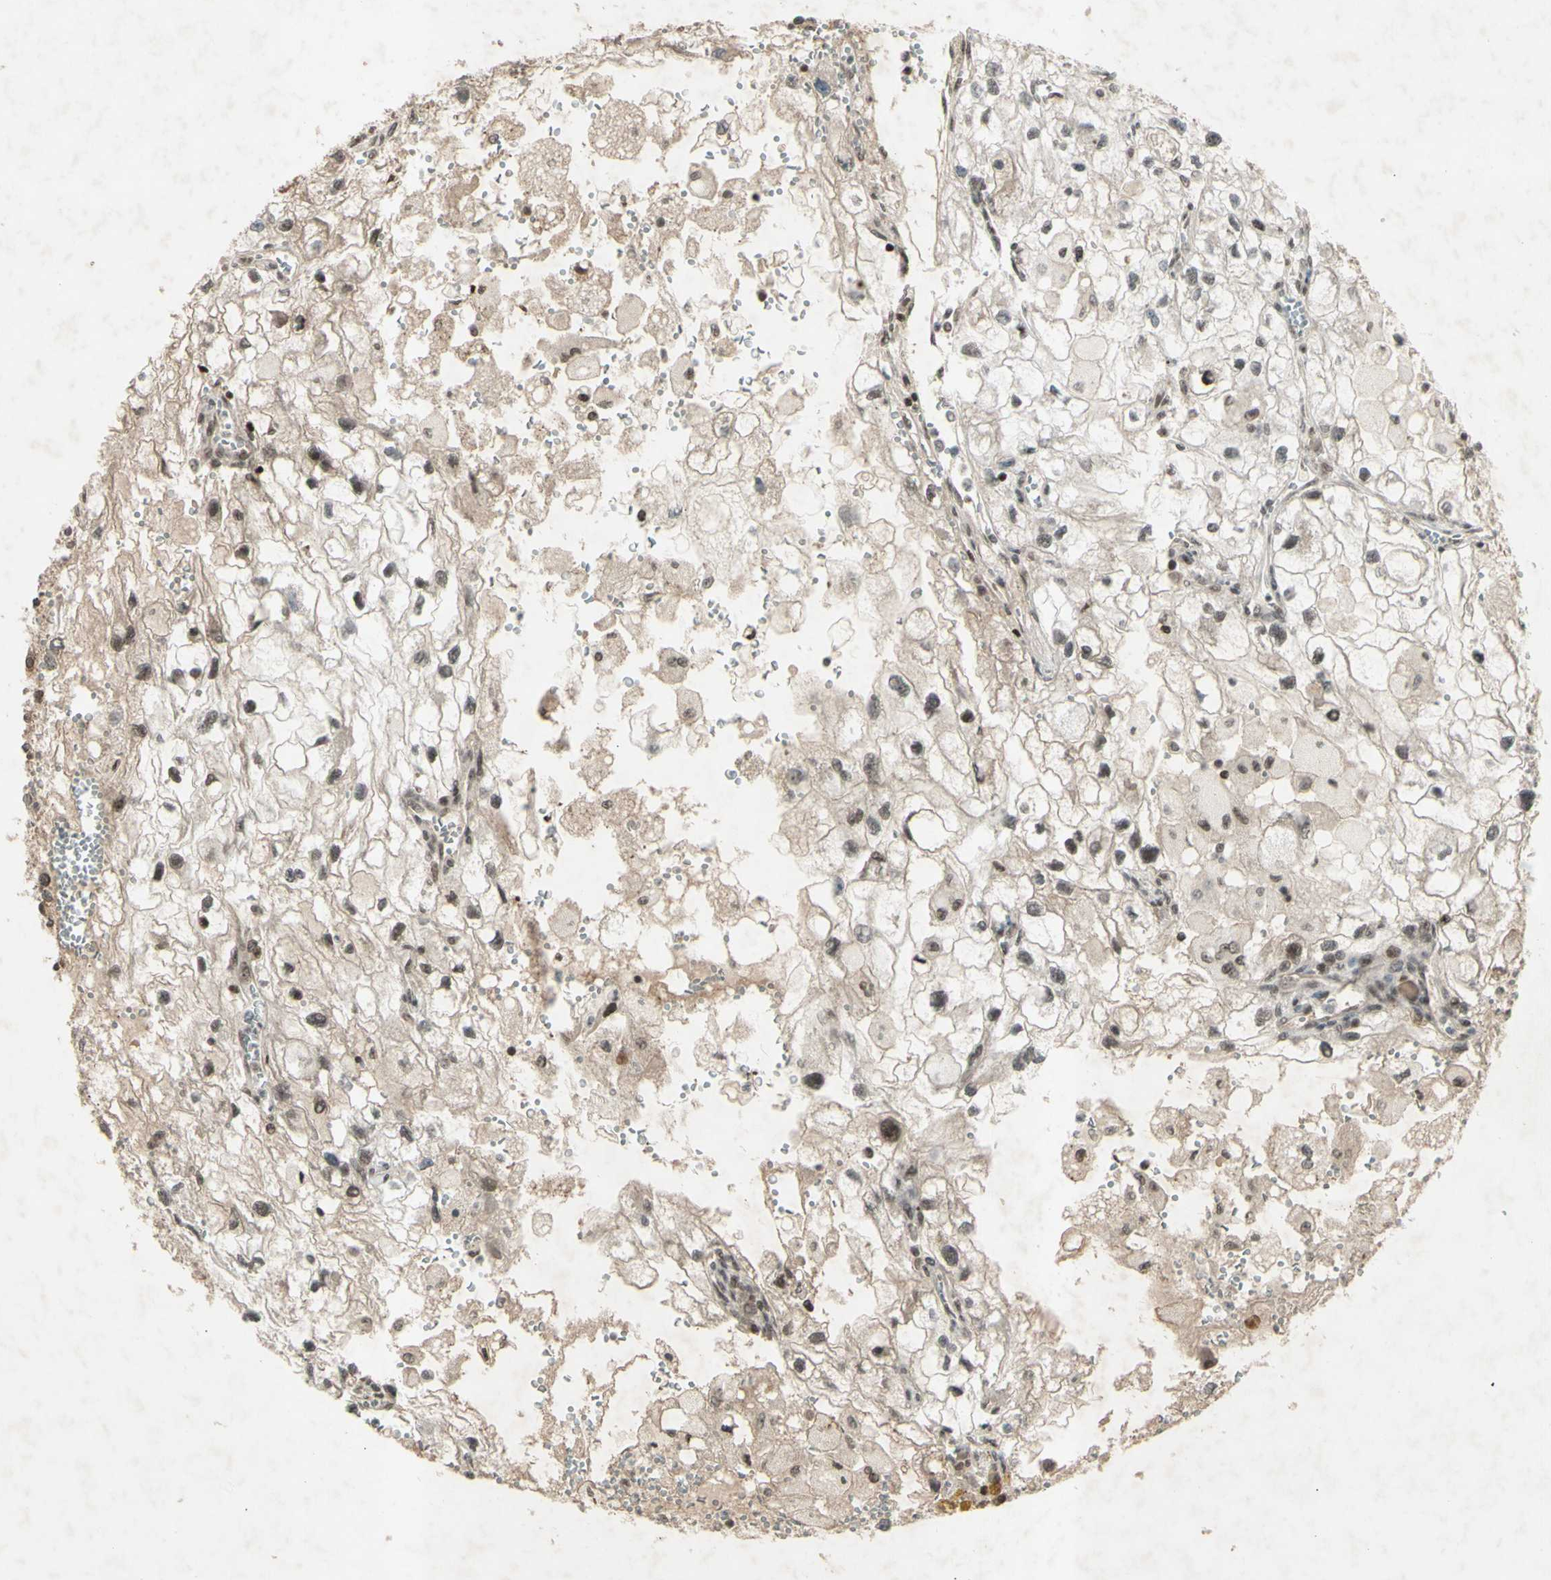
{"staining": {"intensity": "weak", "quantity": ">75%", "location": "nuclear"}, "tissue": "renal cancer", "cell_type": "Tumor cells", "image_type": "cancer", "snomed": [{"axis": "morphology", "description": "Adenocarcinoma, NOS"}, {"axis": "topography", "description": "Kidney"}], "caption": "Immunohistochemical staining of human renal cancer (adenocarcinoma) reveals low levels of weak nuclear staining in approximately >75% of tumor cells.", "gene": "SNW1", "patient": {"sex": "female", "age": 70}}